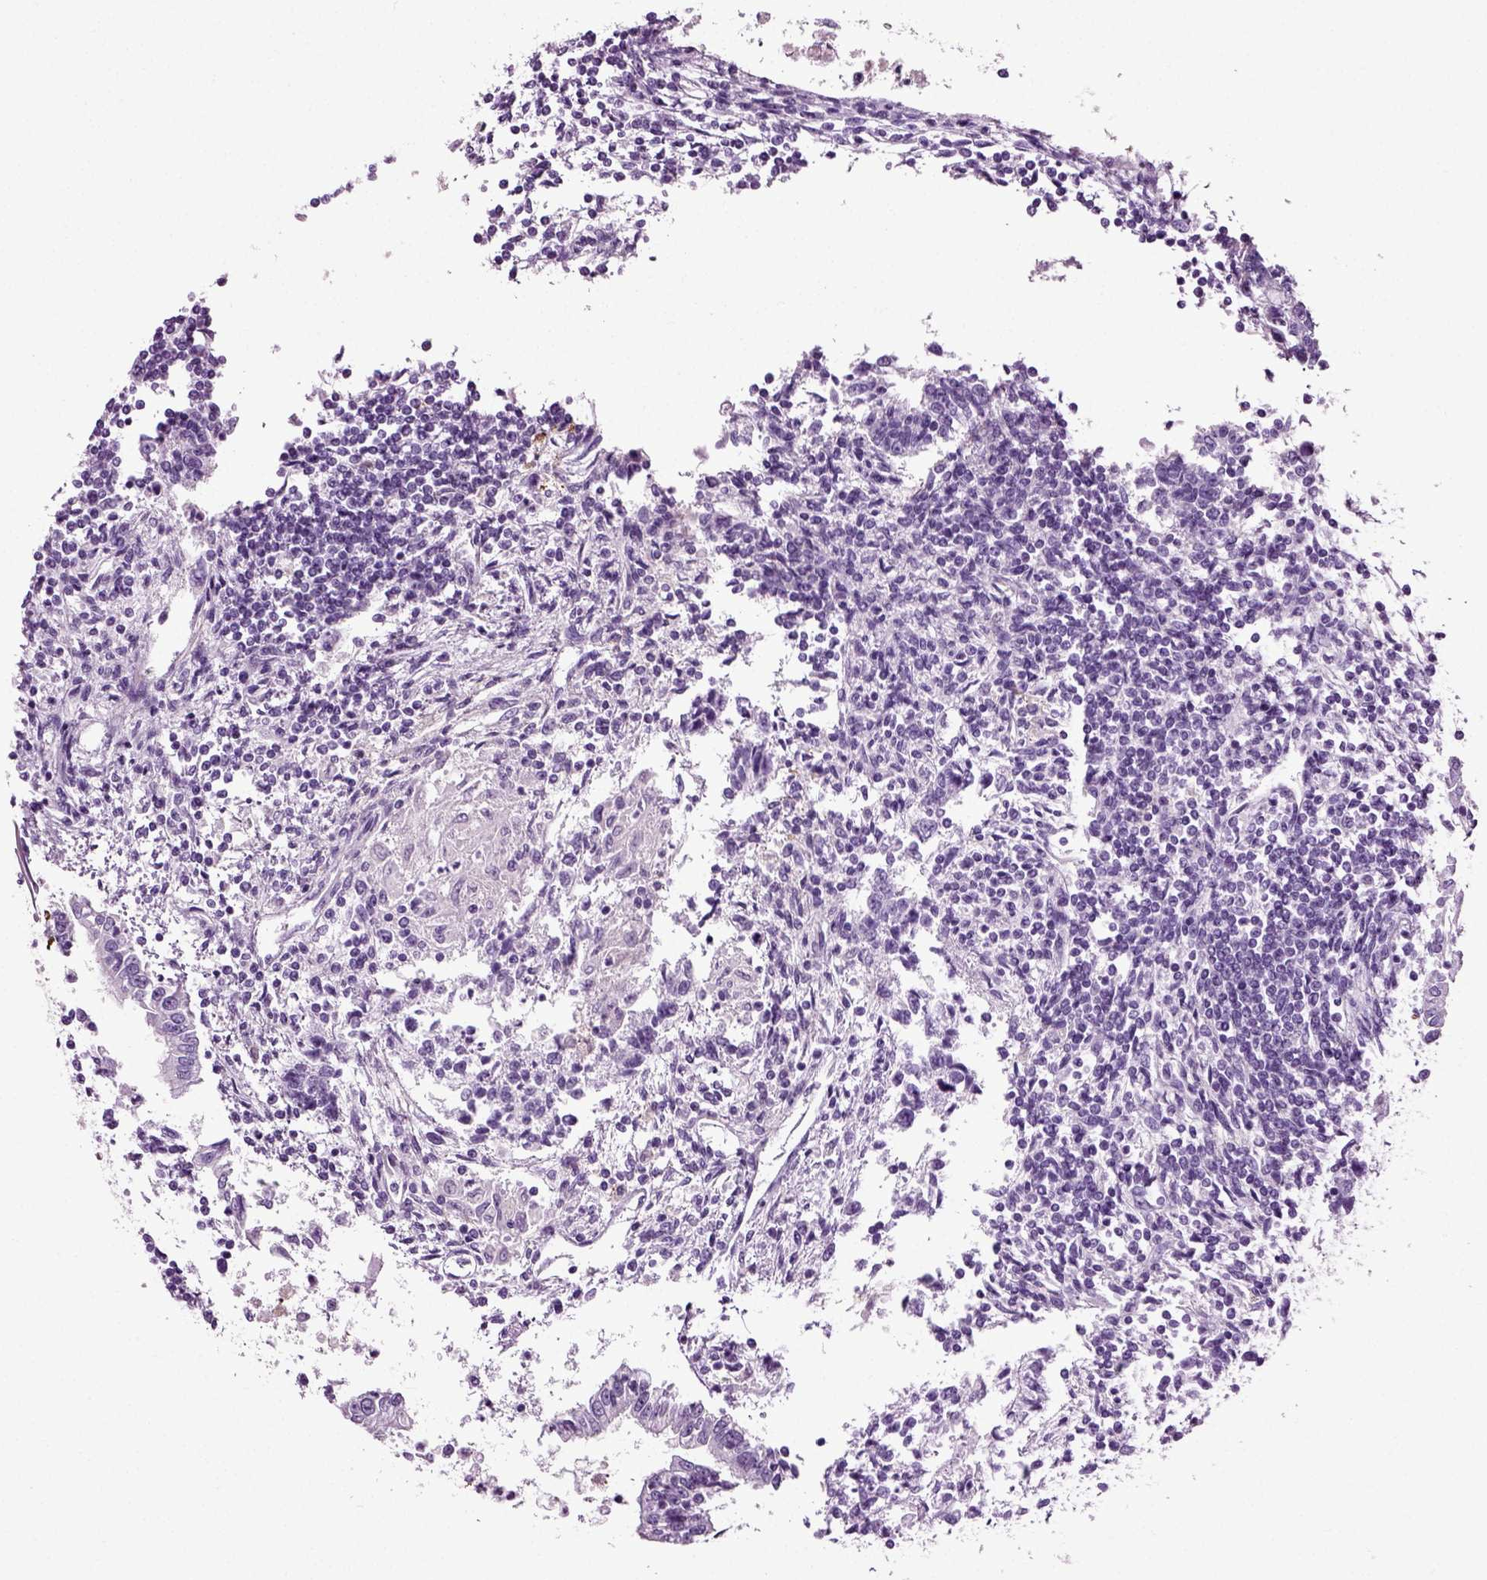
{"staining": {"intensity": "negative", "quantity": "none", "location": "none"}, "tissue": "testis cancer", "cell_type": "Tumor cells", "image_type": "cancer", "snomed": [{"axis": "morphology", "description": "Carcinoma, Embryonal, NOS"}, {"axis": "topography", "description": "Testis"}], "caption": "Protein analysis of testis embryonal carcinoma displays no significant expression in tumor cells. (Stains: DAB IHC with hematoxylin counter stain, Microscopy: brightfield microscopy at high magnification).", "gene": "DNAH10", "patient": {"sex": "male", "age": 37}}